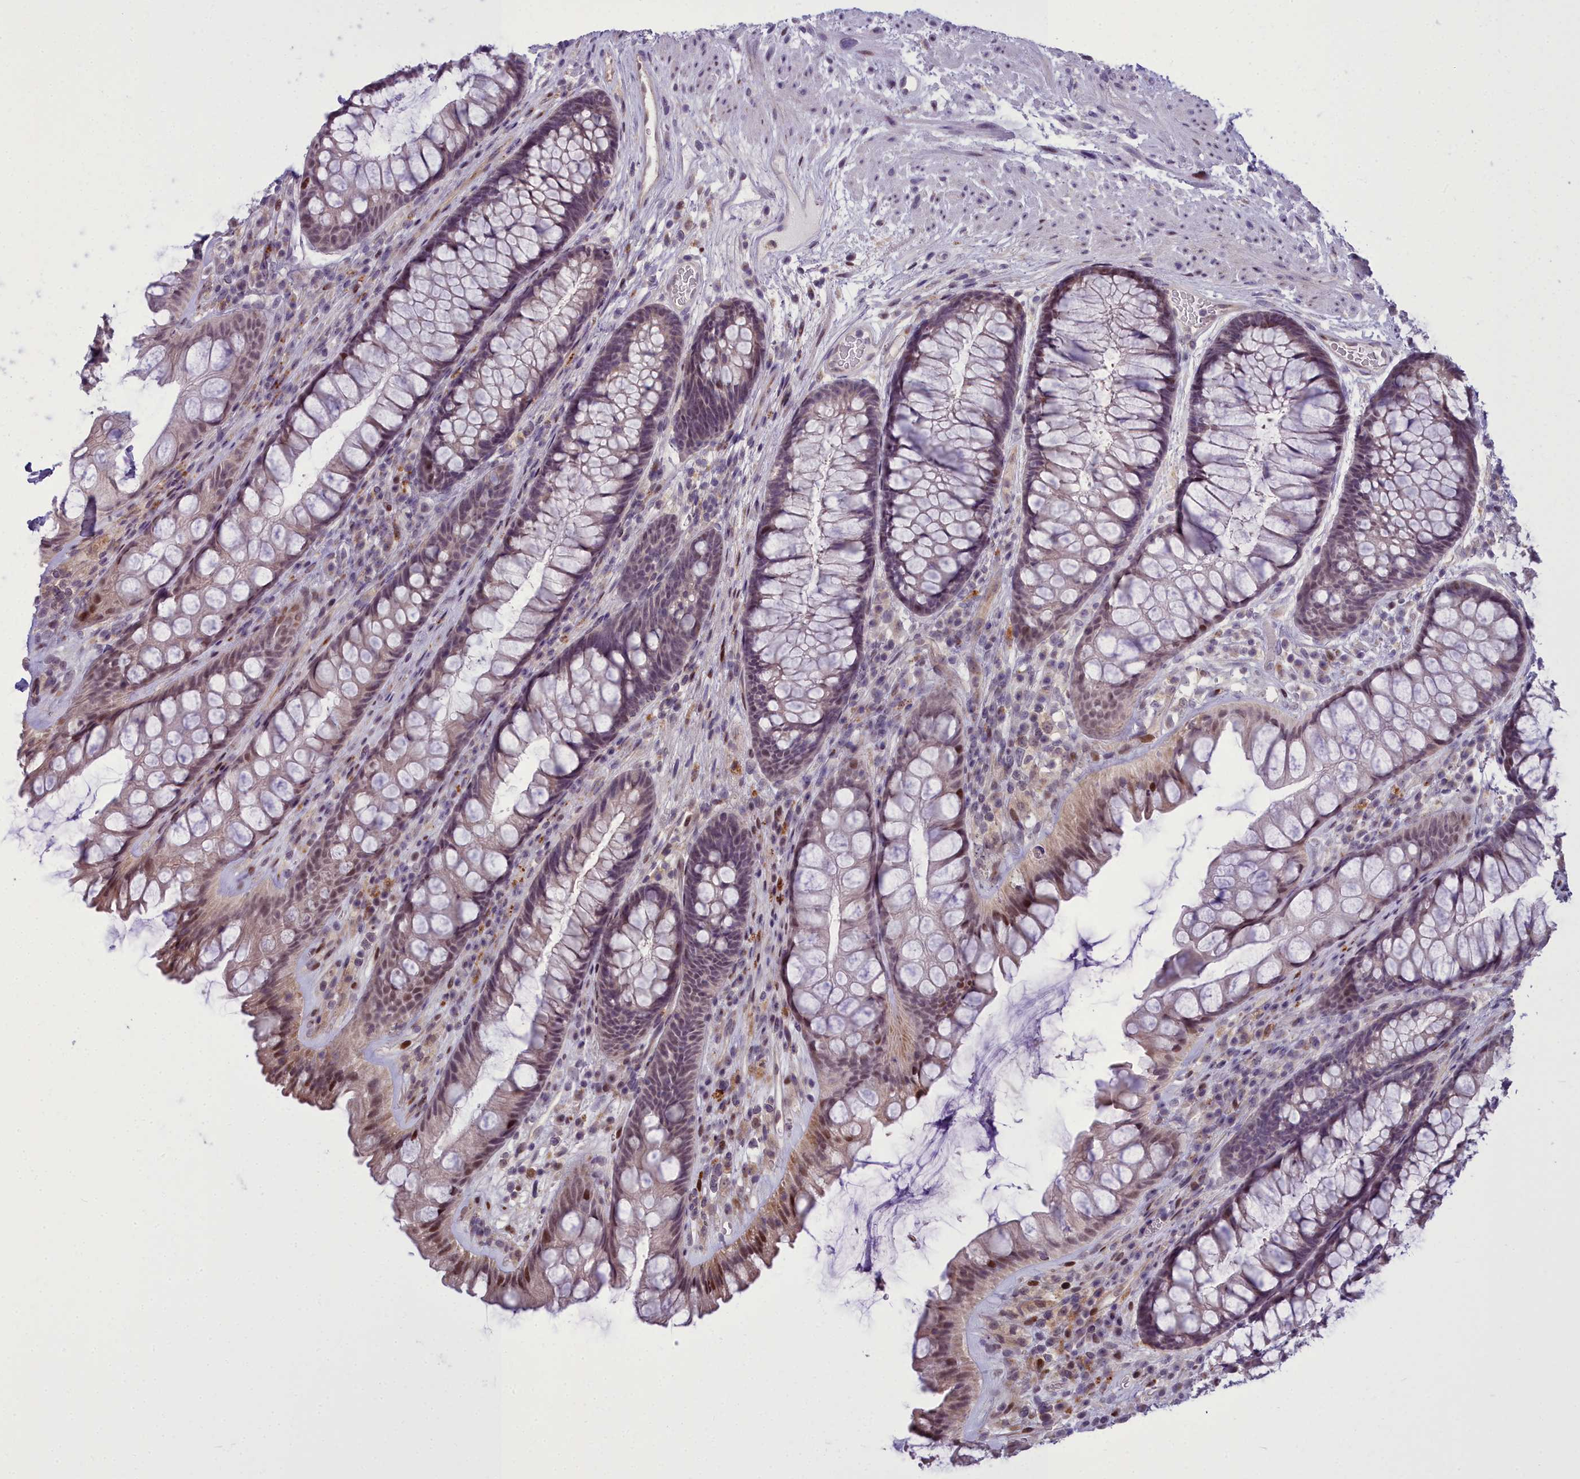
{"staining": {"intensity": "moderate", "quantity": "25%-75%", "location": "nuclear"}, "tissue": "rectum", "cell_type": "Glandular cells", "image_type": "normal", "snomed": [{"axis": "morphology", "description": "Normal tissue, NOS"}, {"axis": "topography", "description": "Rectum"}], "caption": "The micrograph exhibits a brown stain indicating the presence of a protein in the nuclear of glandular cells in rectum.", "gene": "AP1M1", "patient": {"sex": "male", "age": 74}}